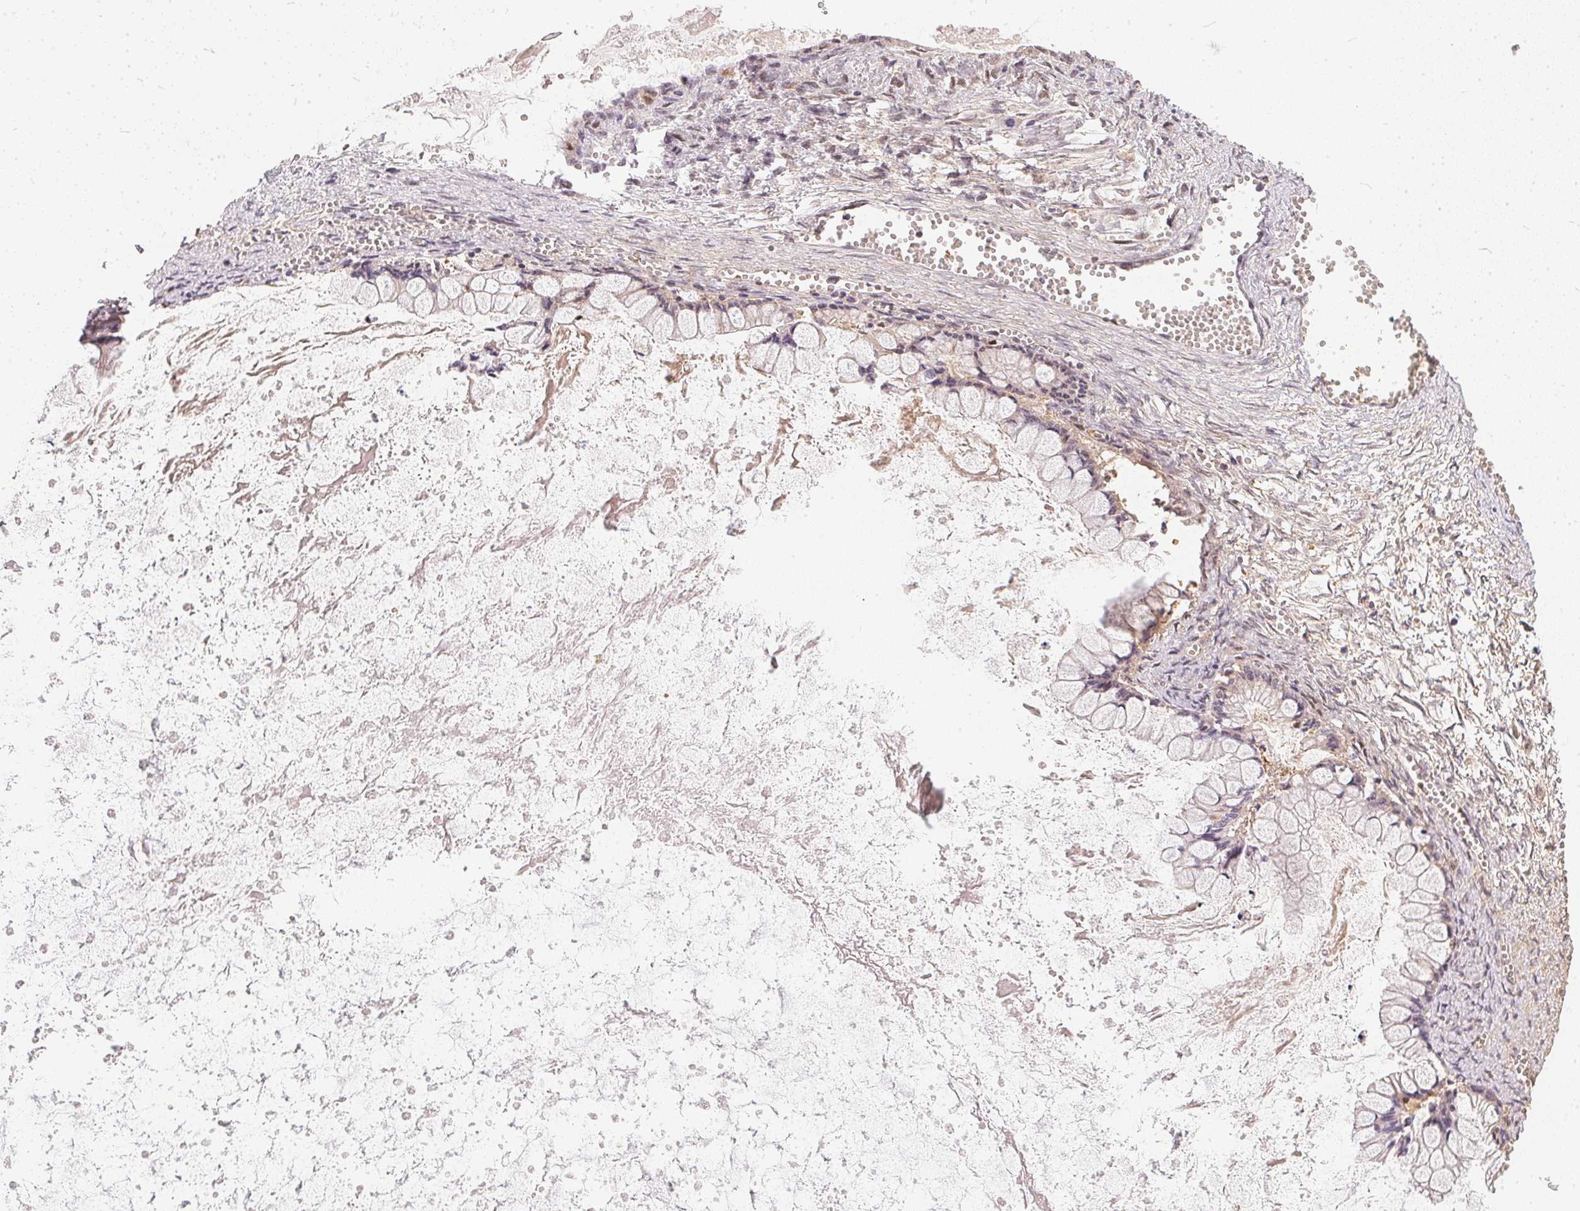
{"staining": {"intensity": "negative", "quantity": "none", "location": "none"}, "tissue": "ovarian cancer", "cell_type": "Tumor cells", "image_type": "cancer", "snomed": [{"axis": "morphology", "description": "Cystadenocarcinoma, mucinous, NOS"}, {"axis": "topography", "description": "Ovary"}], "caption": "An IHC micrograph of ovarian cancer (mucinous cystadenocarcinoma) is shown. There is no staining in tumor cells of ovarian cancer (mucinous cystadenocarcinoma).", "gene": "BLMH", "patient": {"sex": "female", "age": 67}}